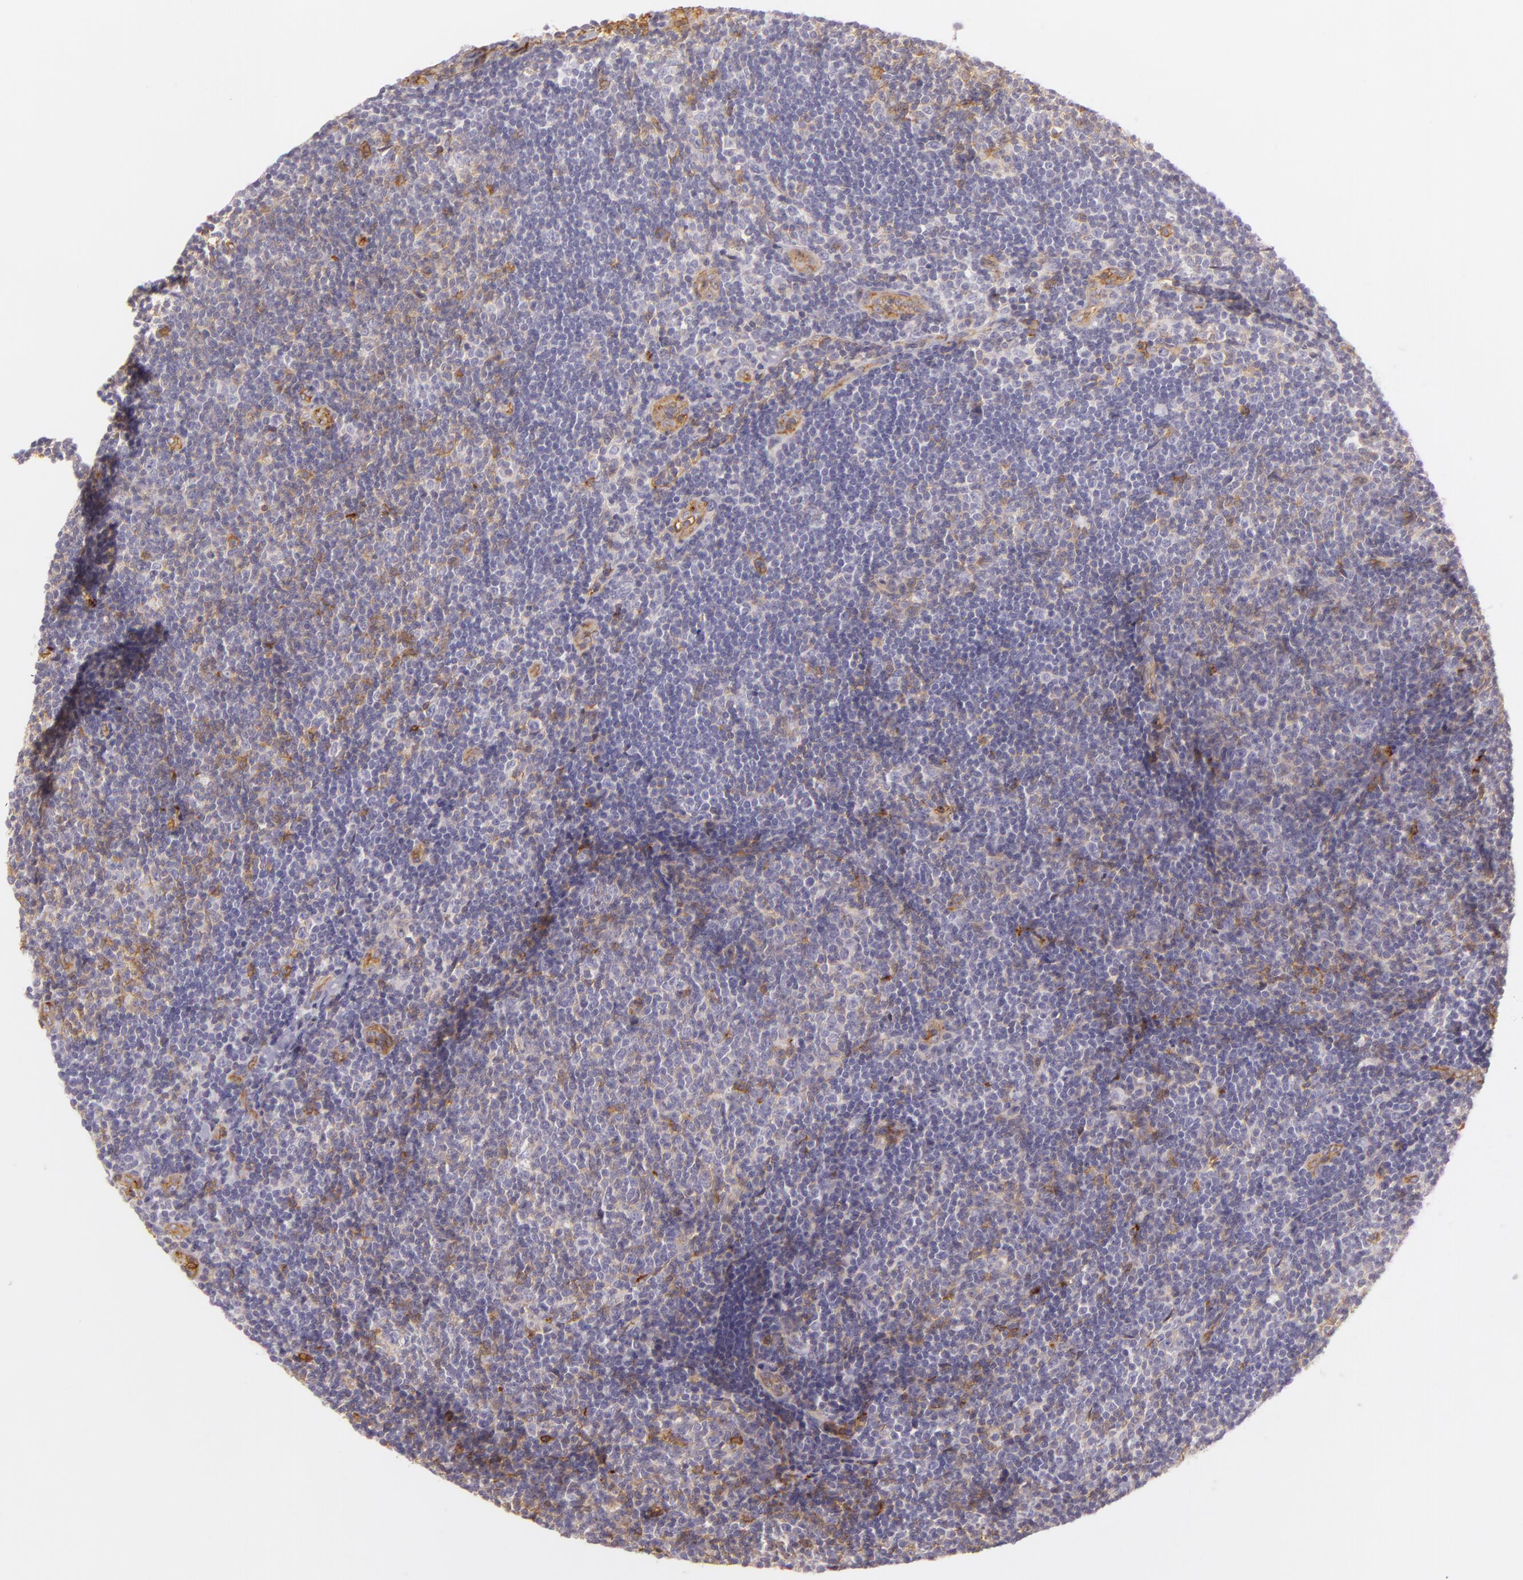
{"staining": {"intensity": "negative", "quantity": "none", "location": "none"}, "tissue": "lymphoma", "cell_type": "Tumor cells", "image_type": "cancer", "snomed": [{"axis": "morphology", "description": "Malignant lymphoma, non-Hodgkin's type, Low grade"}, {"axis": "topography", "description": "Lymph node"}], "caption": "This is an immunohistochemistry image of malignant lymphoma, non-Hodgkin's type (low-grade). There is no positivity in tumor cells.", "gene": "CD59", "patient": {"sex": "male", "age": 49}}